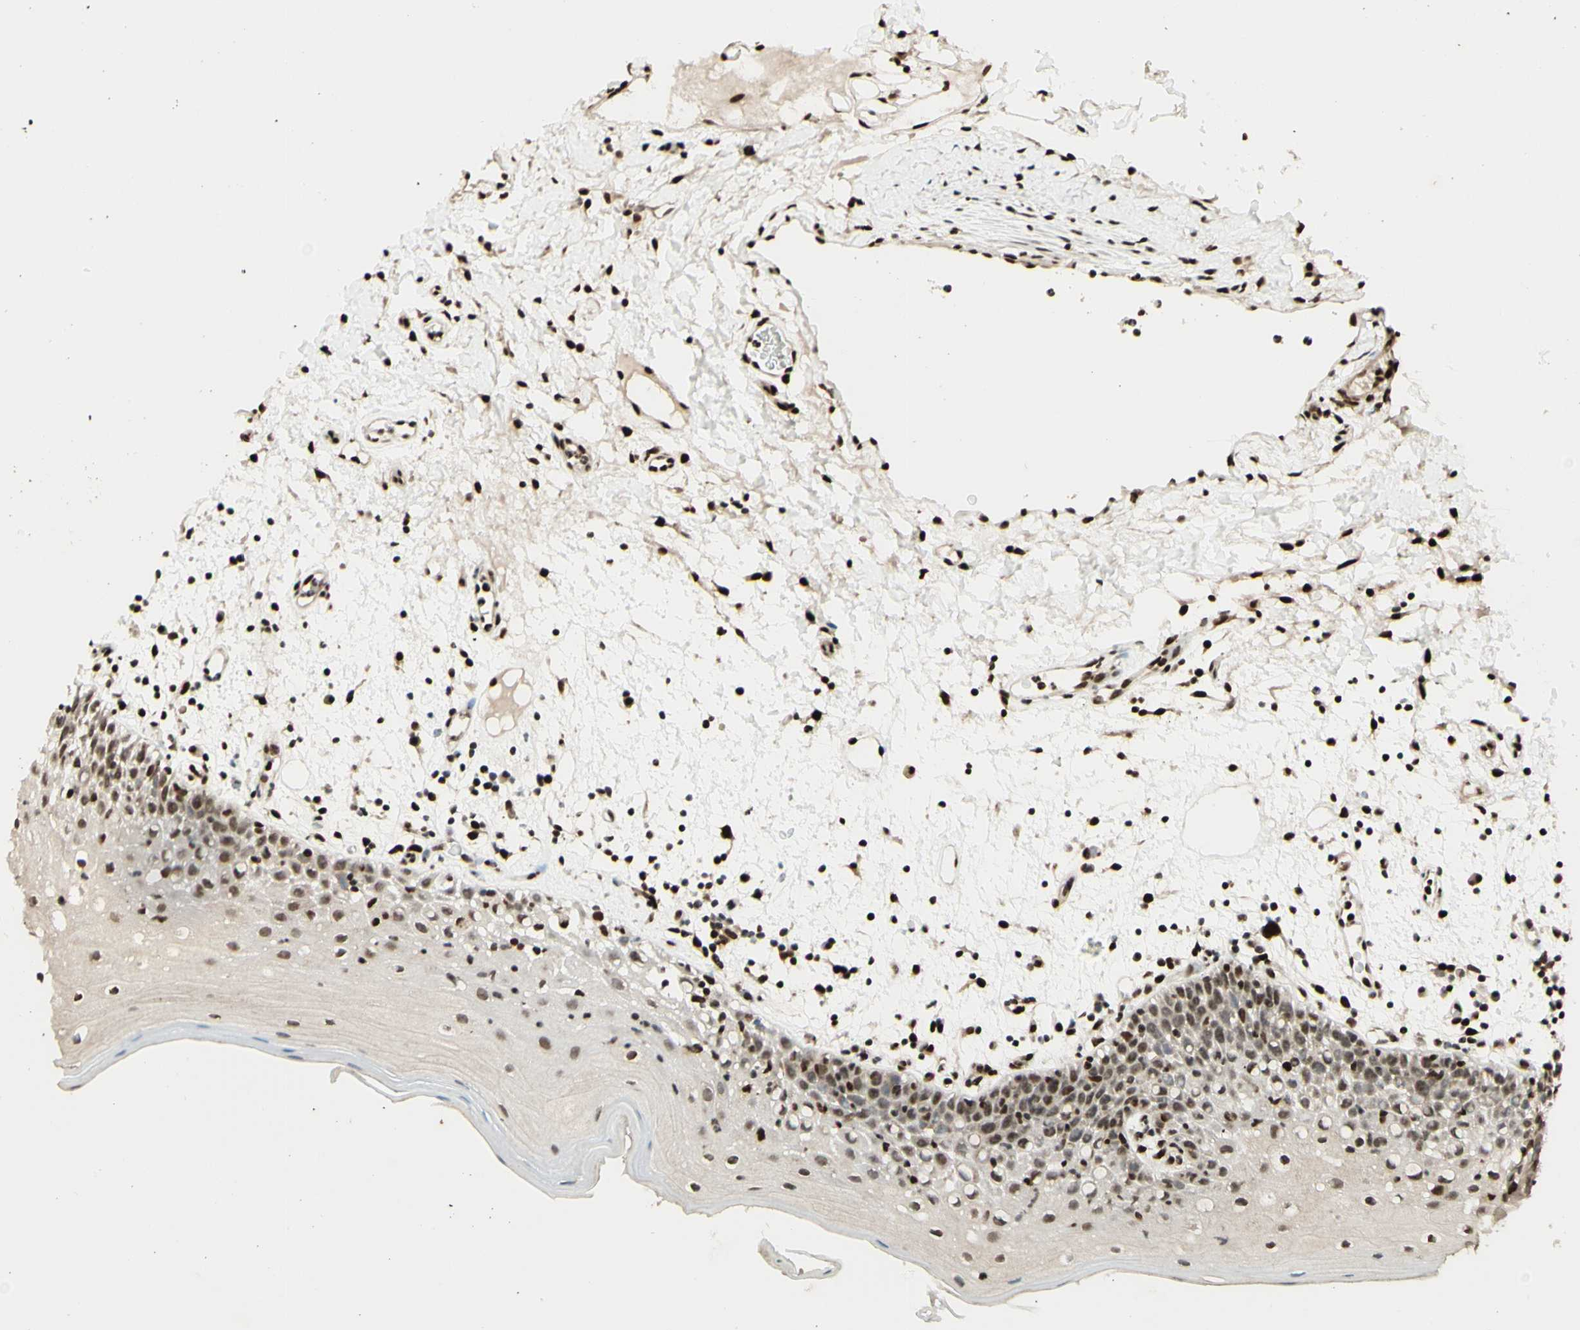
{"staining": {"intensity": "strong", "quantity": "25%-75%", "location": "nuclear"}, "tissue": "oral mucosa", "cell_type": "Squamous epithelial cells", "image_type": "normal", "snomed": [{"axis": "morphology", "description": "Normal tissue, NOS"}, {"axis": "morphology", "description": "Squamous cell carcinoma, NOS"}, {"axis": "topography", "description": "Skeletal muscle"}, {"axis": "topography", "description": "Oral tissue"}], "caption": "Strong nuclear positivity is present in approximately 25%-75% of squamous epithelial cells in normal oral mucosa. (DAB IHC with brightfield microscopy, high magnification).", "gene": "NR3C1", "patient": {"sex": "male", "age": 71}}